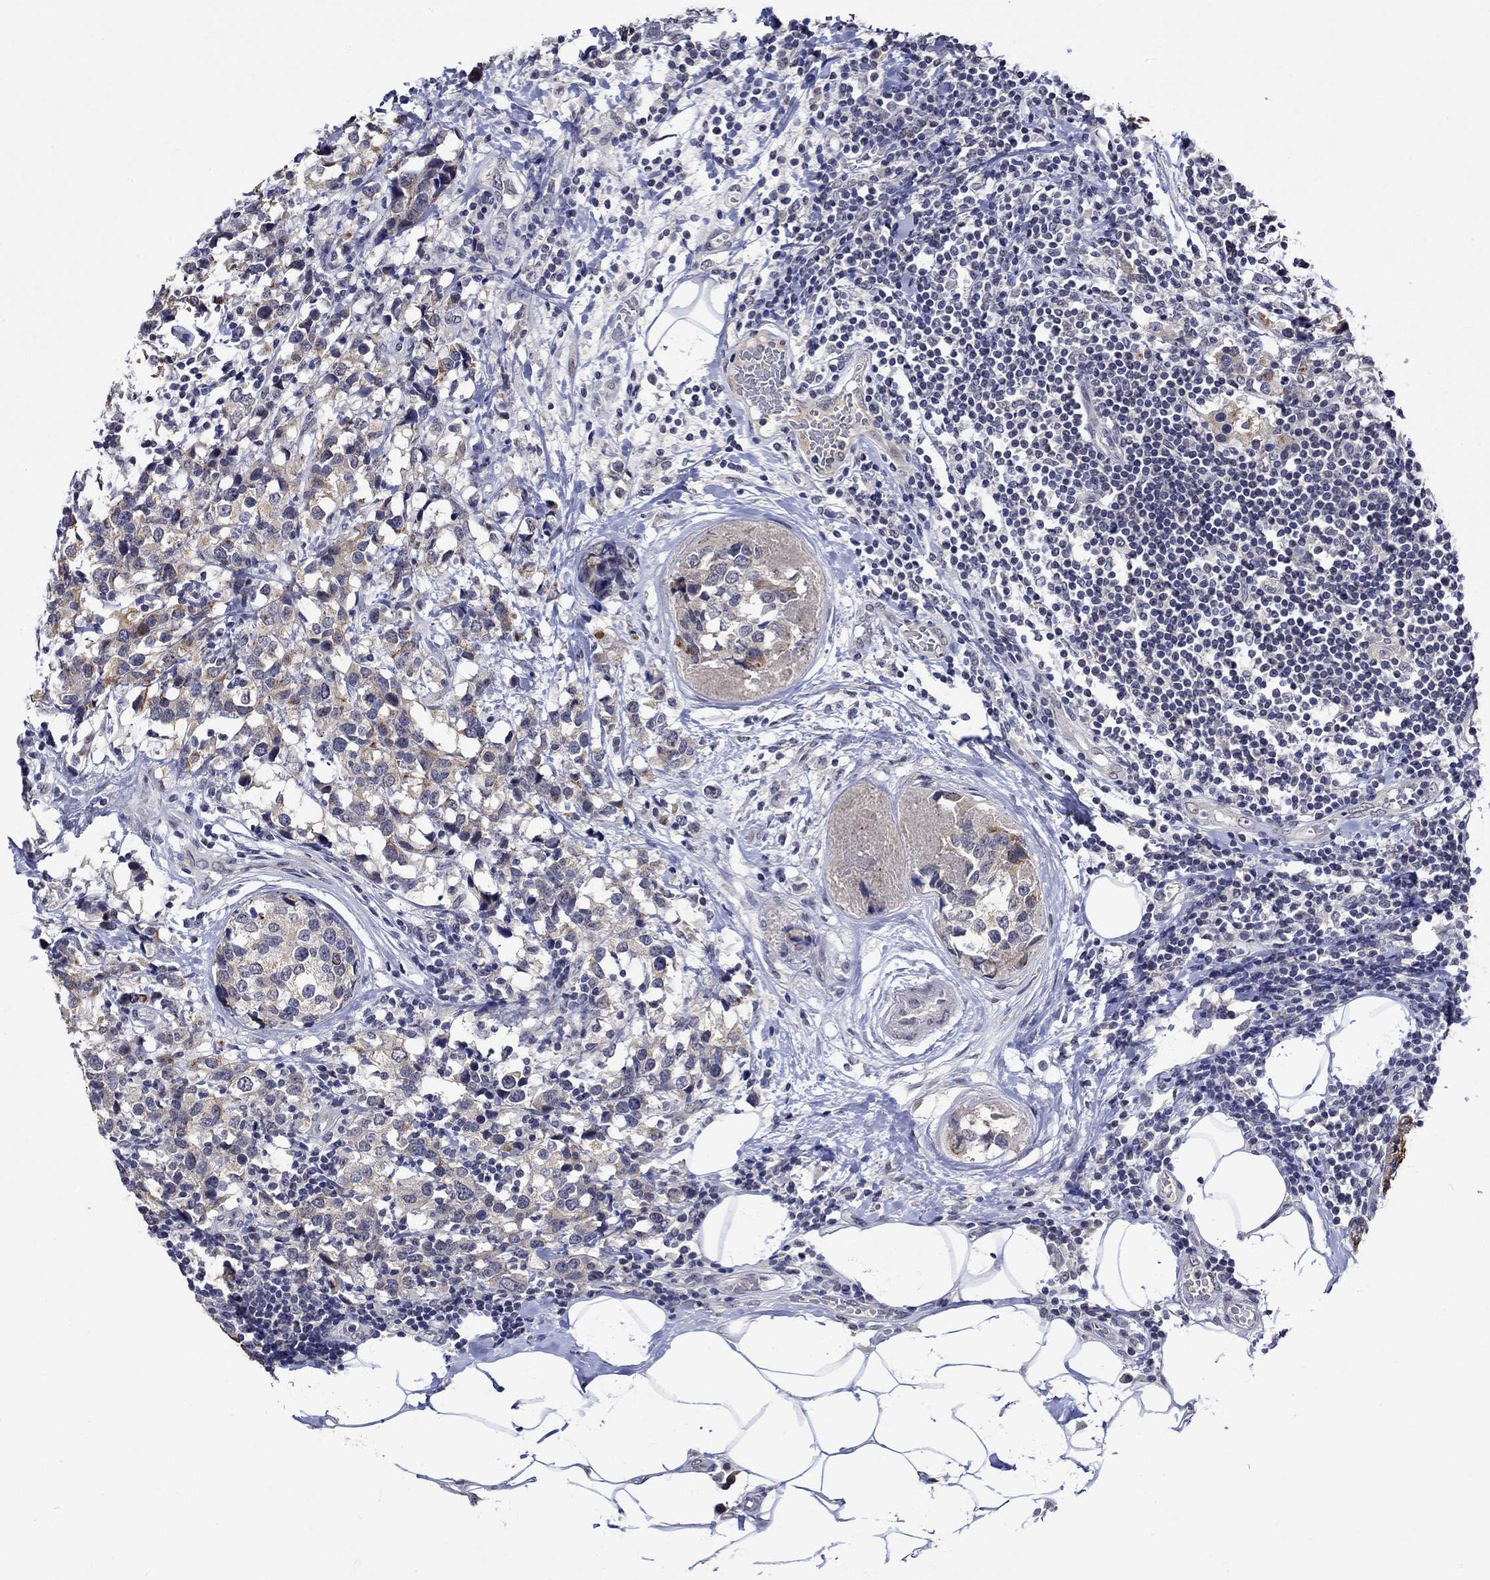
{"staining": {"intensity": "strong", "quantity": "25%-75%", "location": "cytoplasmic/membranous"}, "tissue": "breast cancer", "cell_type": "Tumor cells", "image_type": "cancer", "snomed": [{"axis": "morphology", "description": "Lobular carcinoma"}, {"axis": "topography", "description": "Breast"}], "caption": "A photomicrograph of human breast cancer stained for a protein shows strong cytoplasmic/membranous brown staining in tumor cells.", "gene": "DDX3Y", "patient": {"sex": "female", "age": 59}}